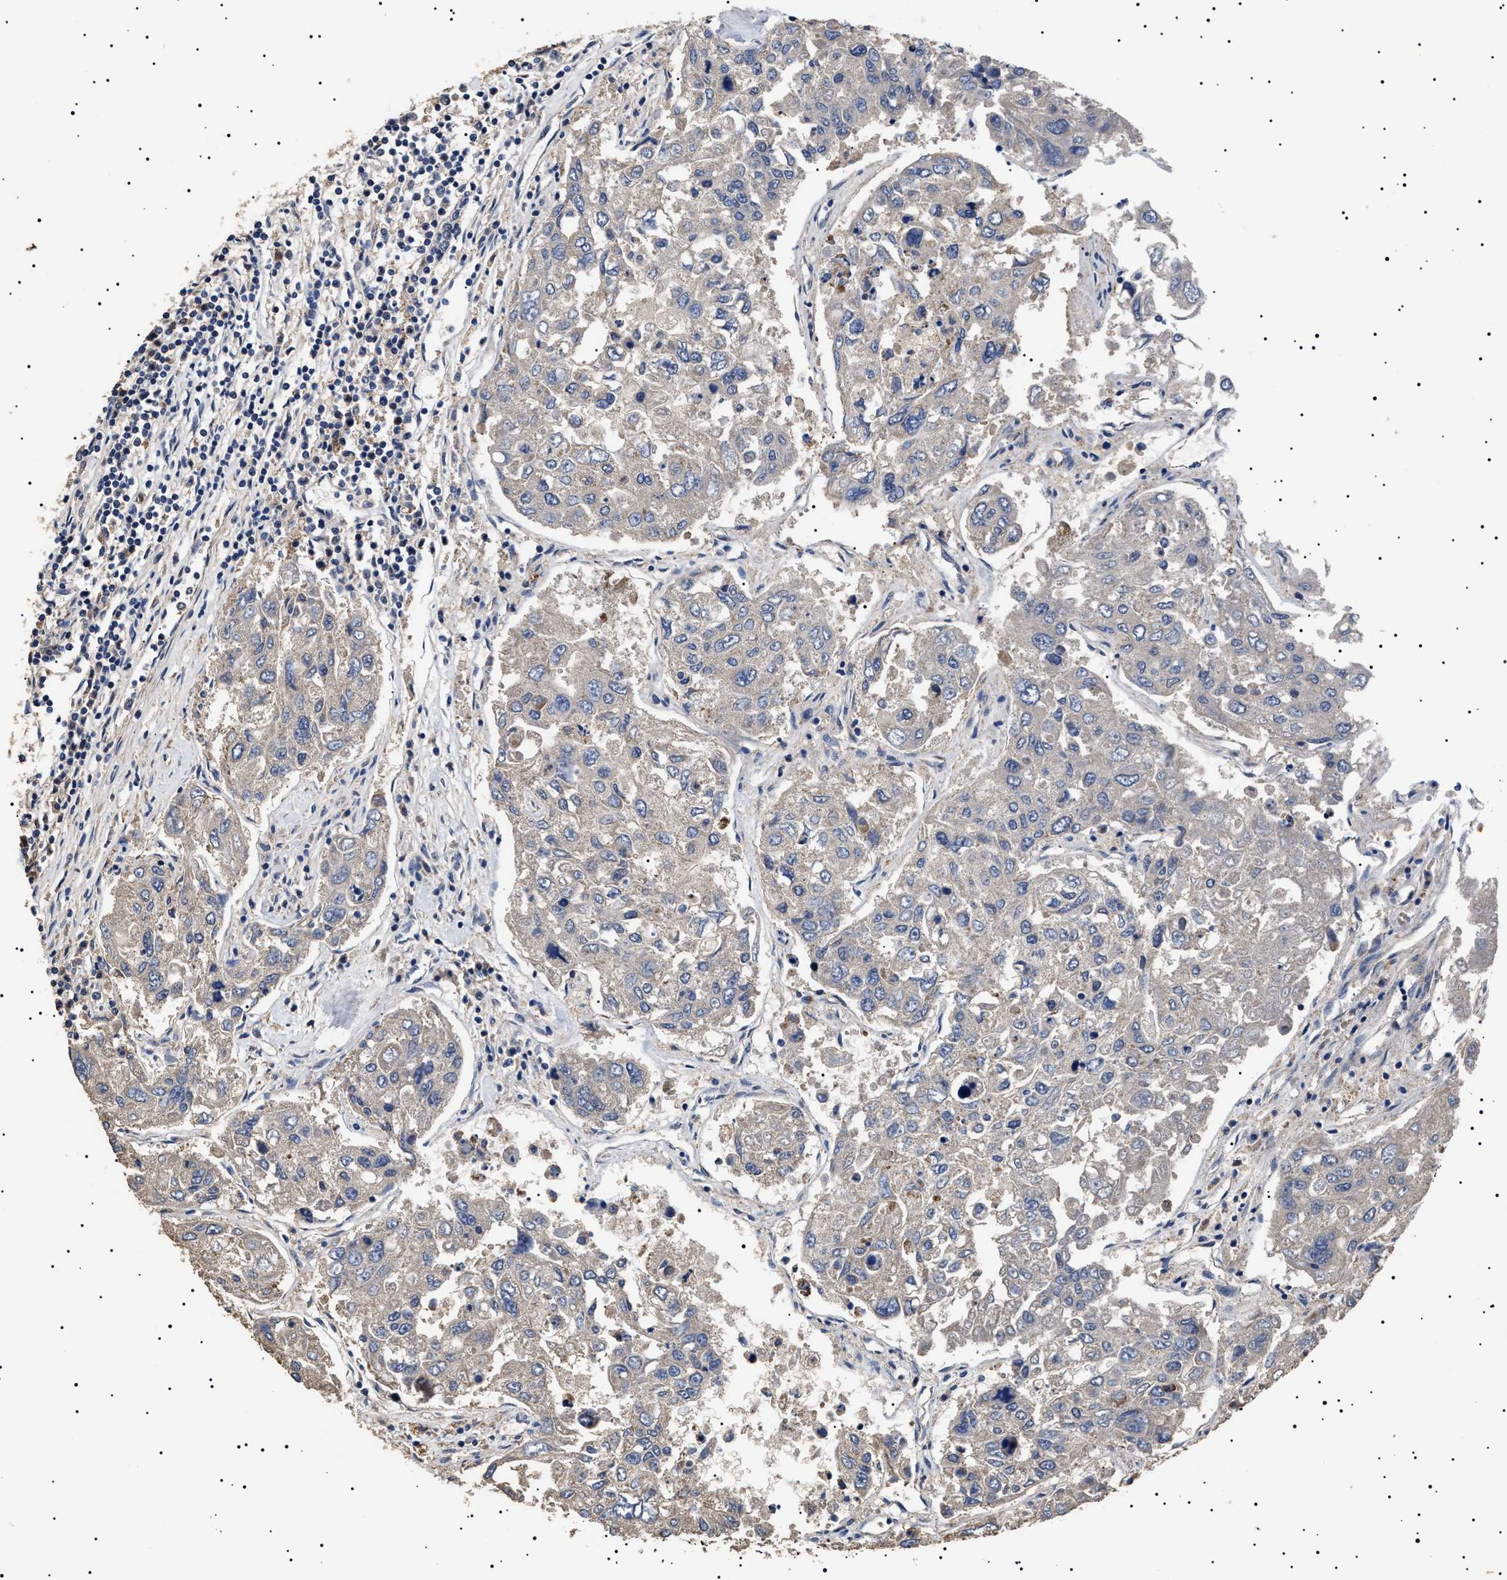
{"staining": {"intensity": "negative", "quantity": "none", "location": "none"}, "tissue": "urothelial cancer", "cell_type": "Tumor cells", "image_type": "cancer", "snomed": [{"axis": "morphology", "description": "Urothelial carcinoma, High grade"}, {"axis": "topography", "description": "Lymph node"}, {"axis": "topography", "description": "Urinary bladder"}], "caption": "Human urothelial cancer stained for a protein using immunohistochemistry (IHC) shows no positivity in tumor cells.", "gene": "RAB34", "patient": {"sex": "male", "age": 51}}